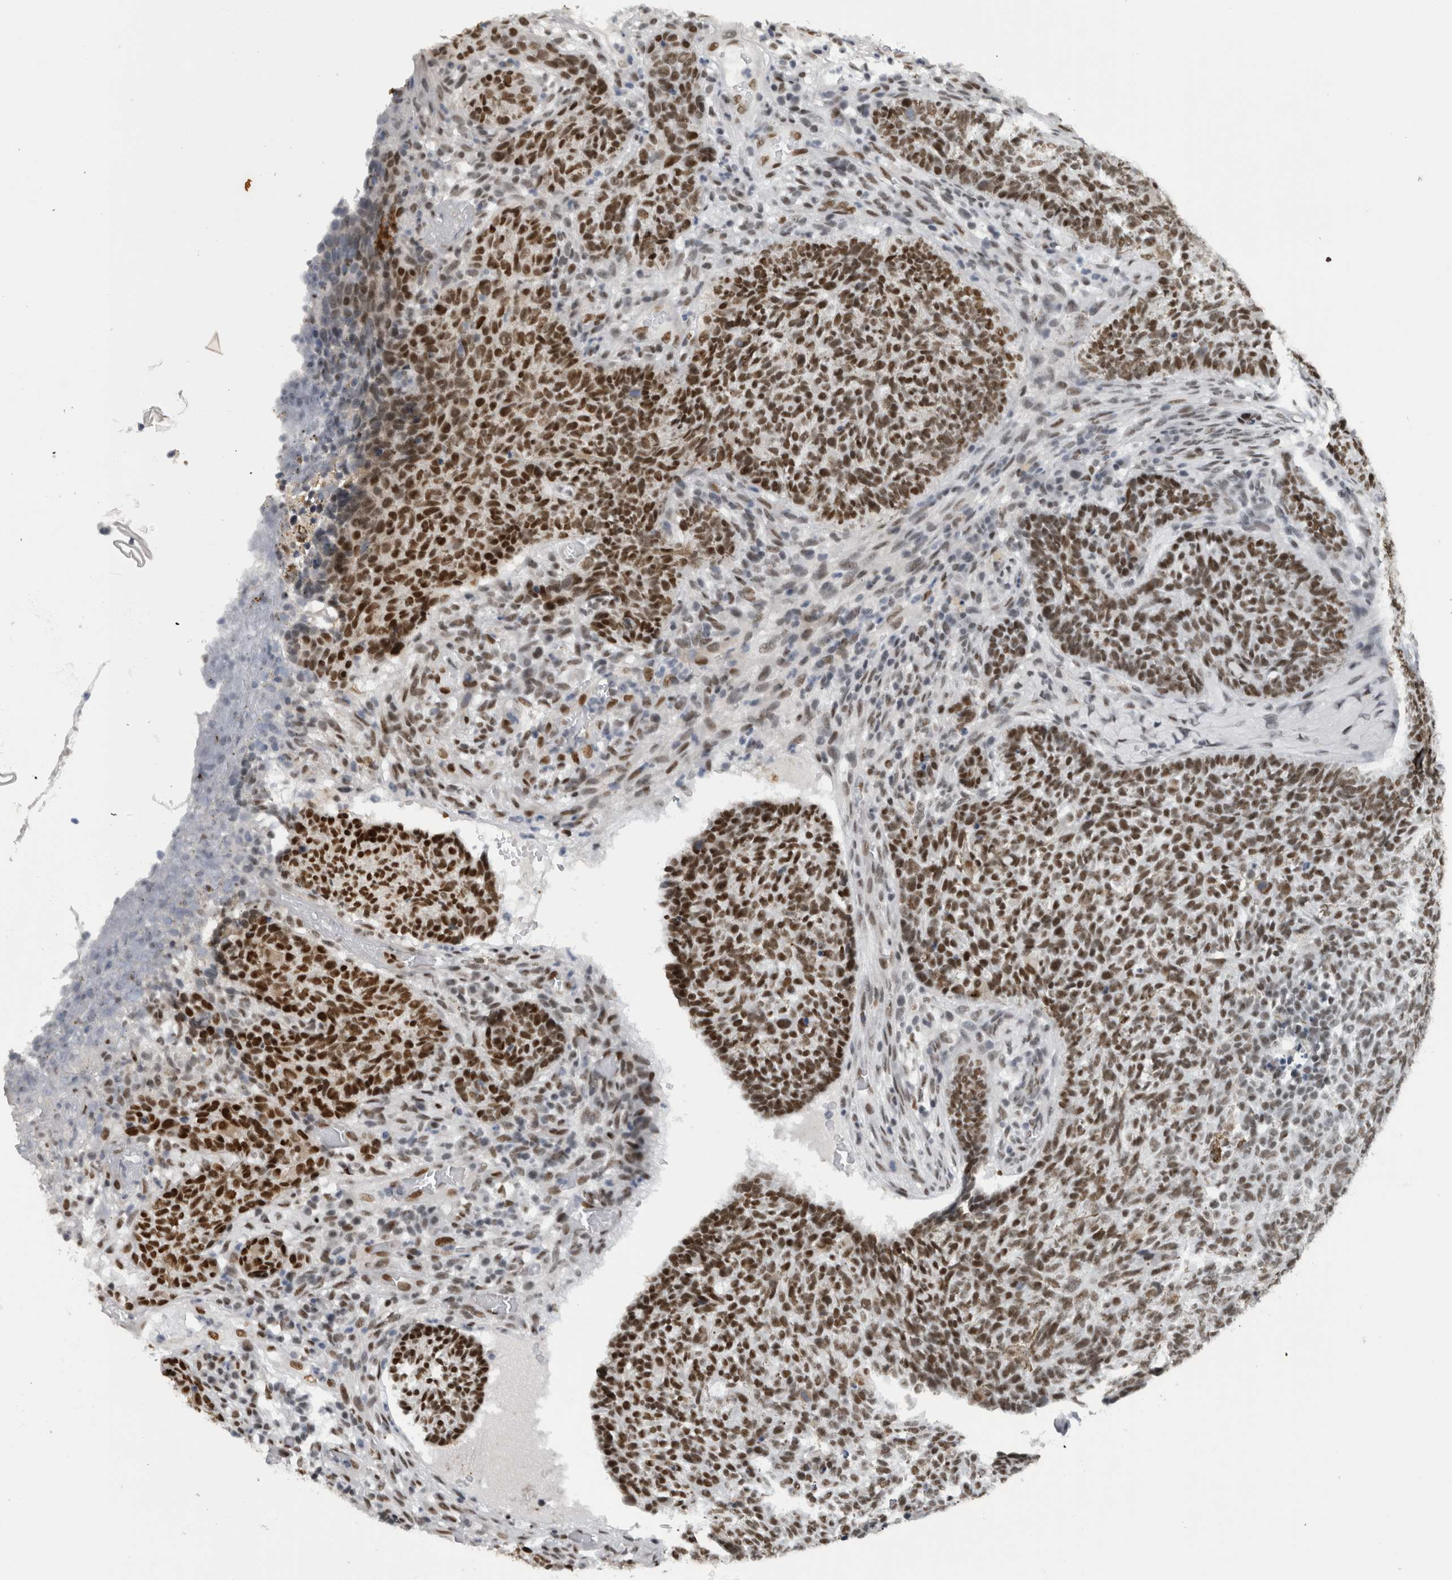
{"staining": {"intensity": "strong", "quantity": ">75%", "location": "nuclear"}, "tissue": "skin cancer", "cell_type": "Tumor cells", "image_type": "cancer", "snomed": [{"axis": "morphology", "description": "Basal cell carcinoma"}, {"axis": "topography", "description": "Skin"}], "caption": "Protein staining of skin cancer tissue reveals strong nuclear positivity in about >75% of tumor cells. (brown staining indicates protein expression, while blue staining denotes nuclei).", "gene": "ZSCAN2", "patient": {"sex": "male", "age": 85}}